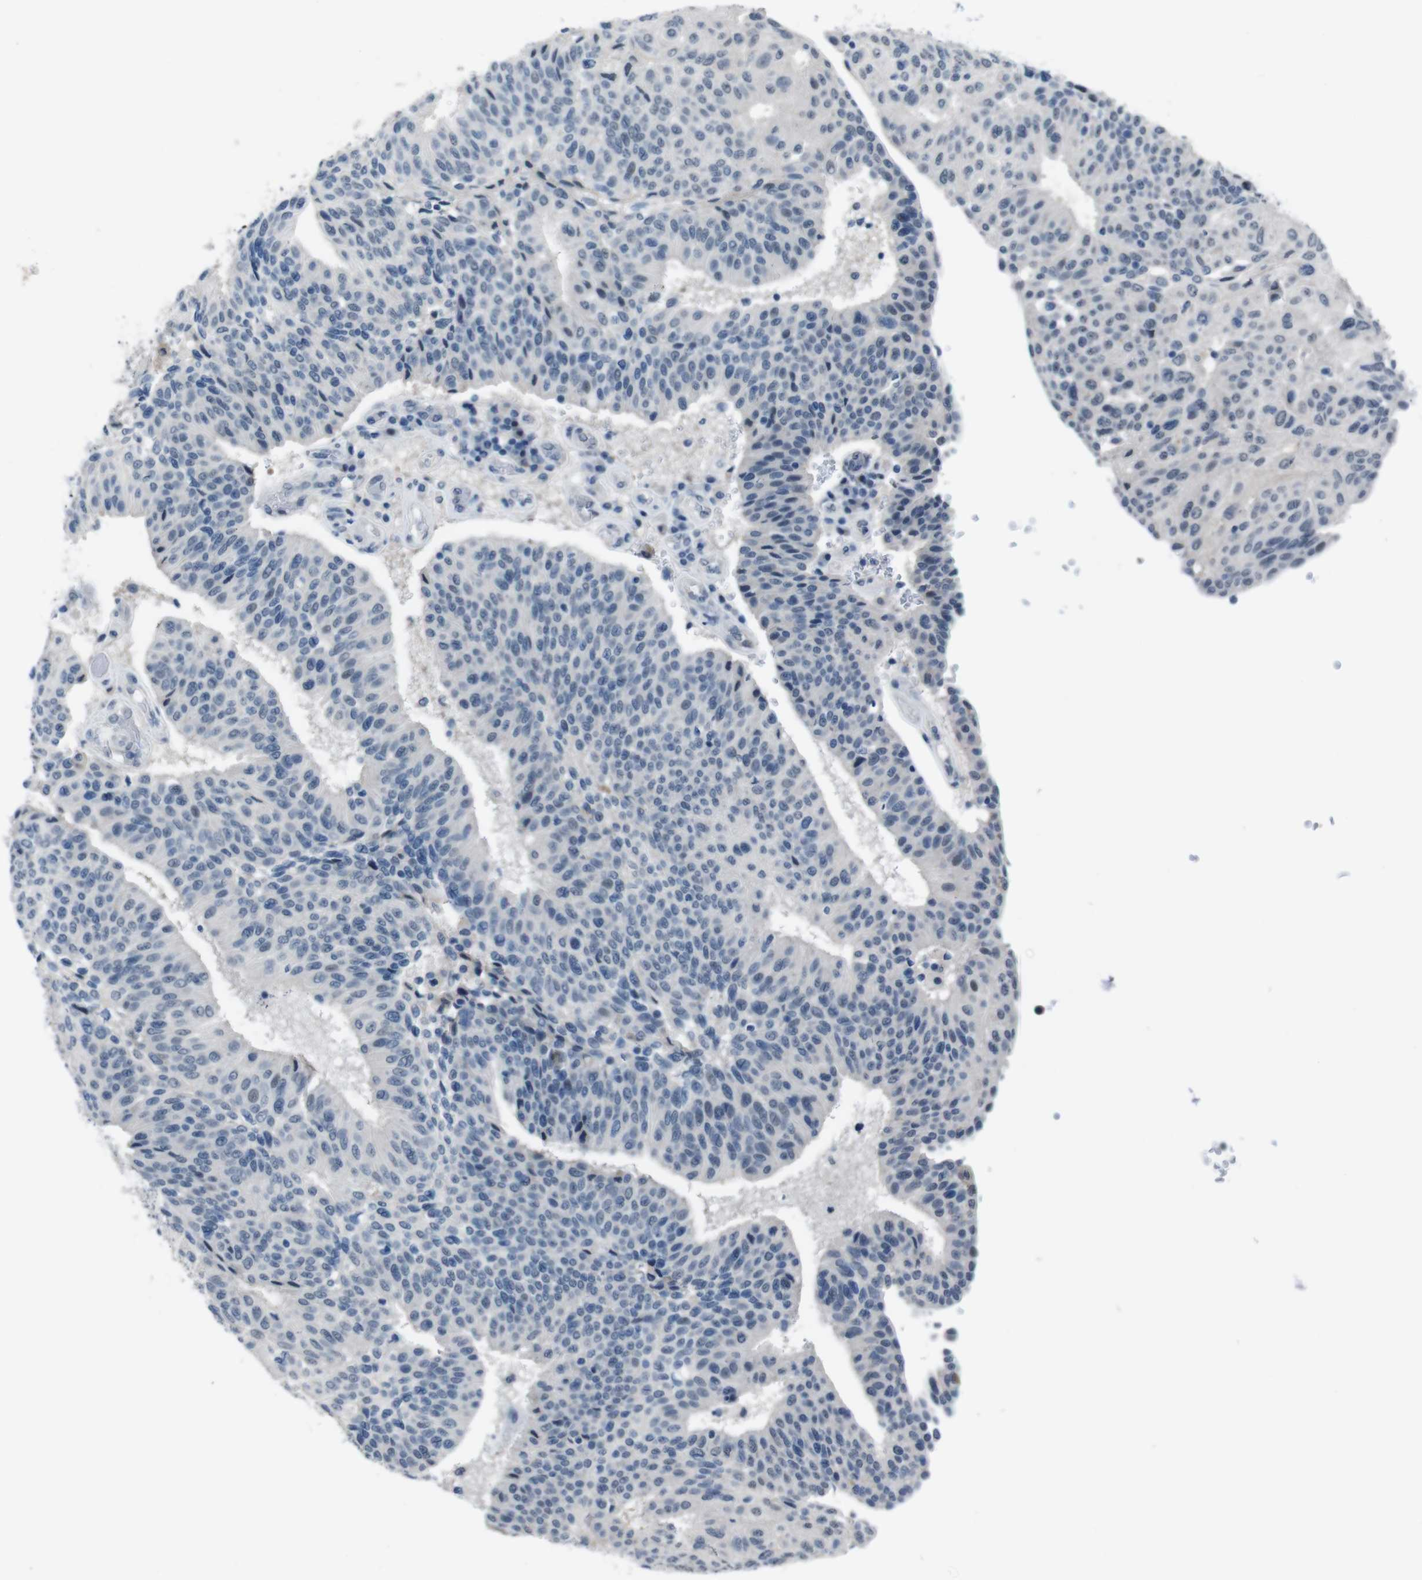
{"staining": {"intensity": "negative", "quantity": "none", "location": "none"}, "tissue": "urothelial cancer", "cell_type": "Tumor cells", "image_type": "cancer", "snomed": [{"axis": "morphology", "description": "Urothelial carcinoma, High grade"}, {"axis": "topography", "description": "Urinary bladder"}], "caption": "Human high-grade urothelial carcinoma stained for a protein using immunohistochemistry demonstrates no staining in tumor cells.", "gene": "CDHR2", "patient": {"sex": "male", "age": 66}}